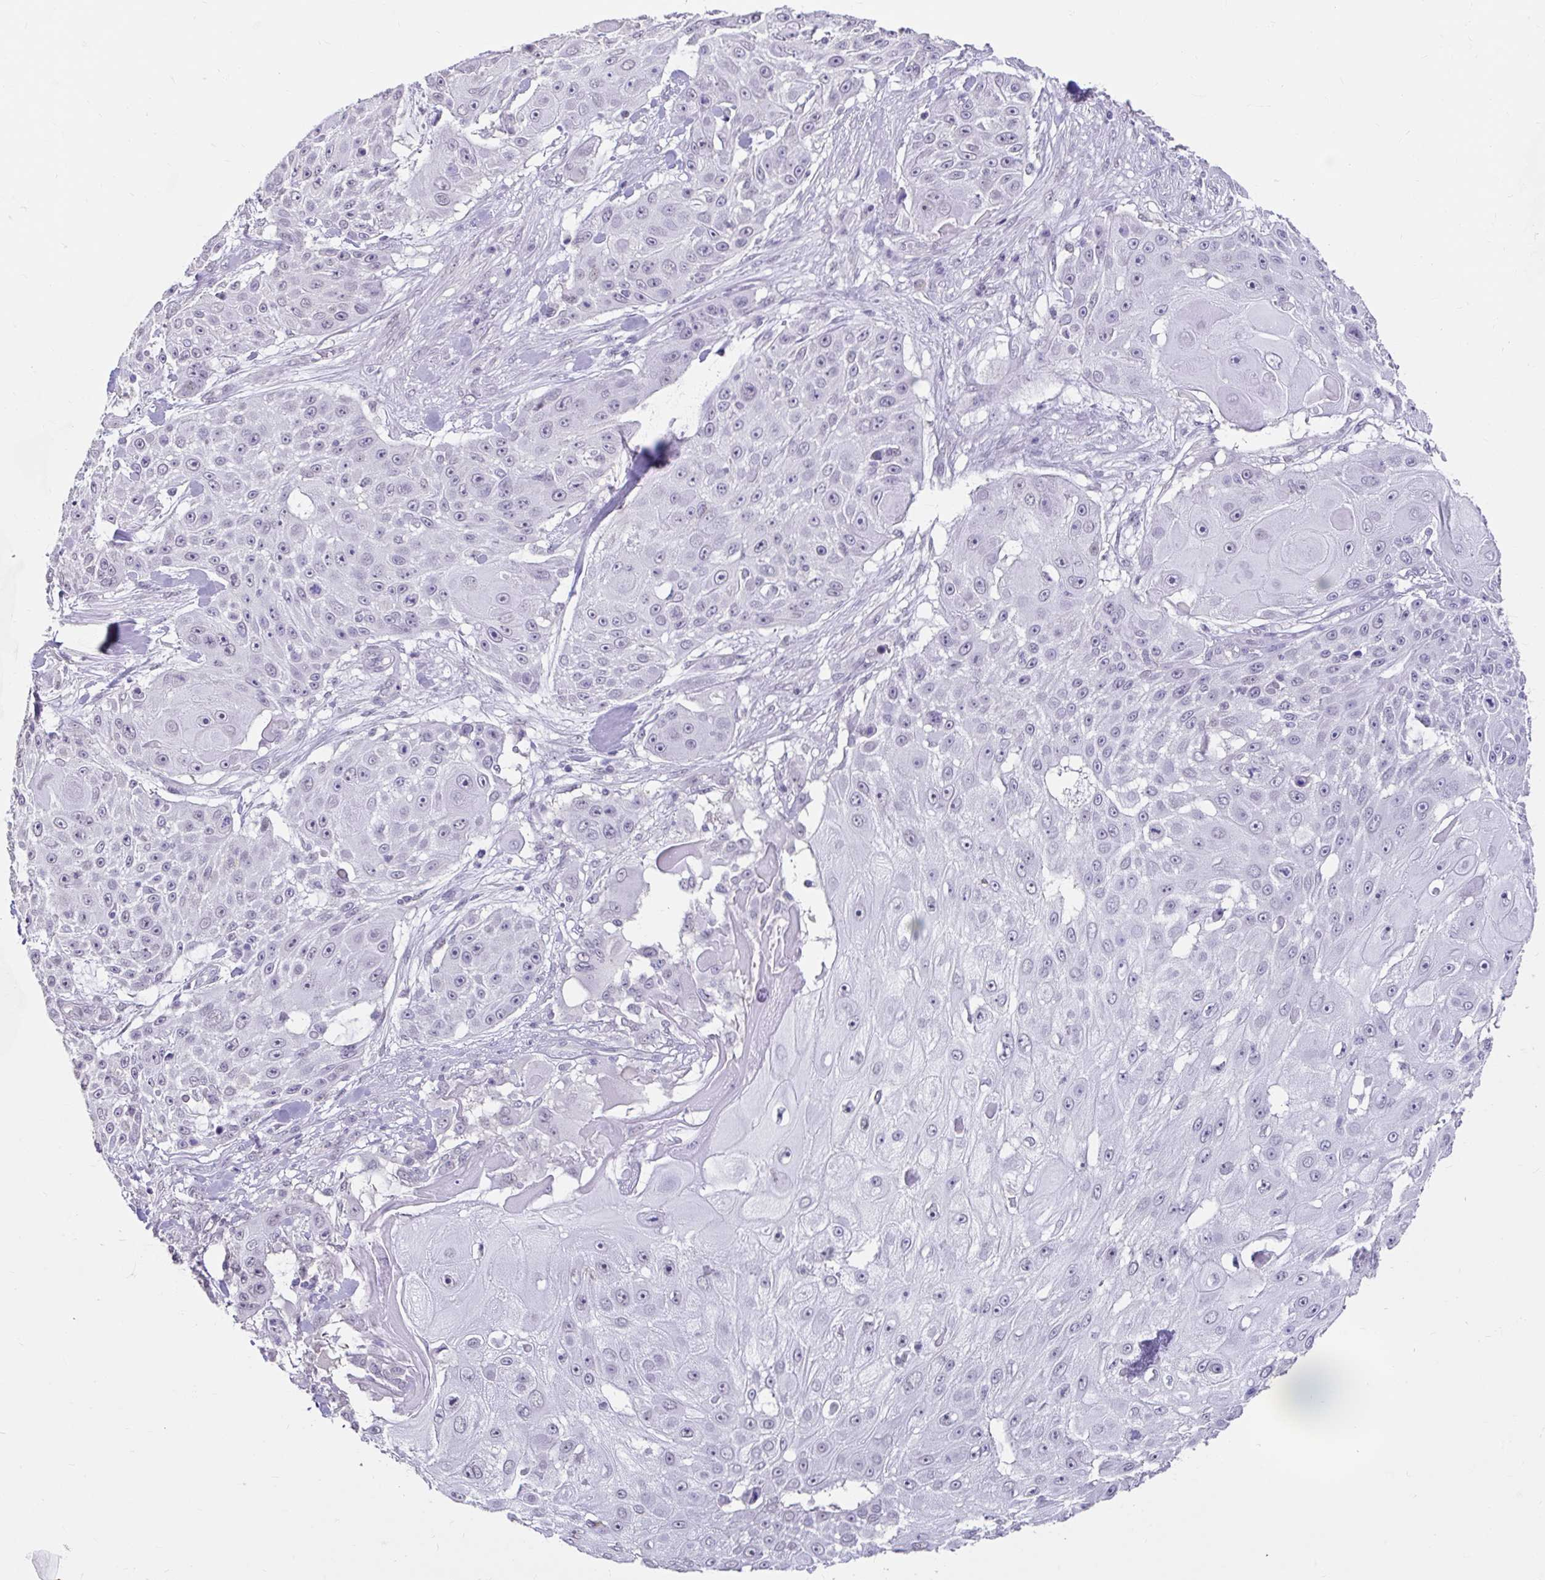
{"staining": {"intensity": "negative", "quantity": "none", "location": "none"}, "tissue": "skin cancer", "cell_type": "Tumor cells", "image_type": "cancer", "snomed": [{"axis": "morphology", "description": "Squamous cell carcinoma, NOS"}, {"axis": "topography", "description": "Skin"}], "caption": "Immunohistochemistry photomicrograph of skin cancer (squamous cell carcinoma) stained for a protein (brown), which displays no expression in tumor cells.", "gene": "DCAF17", "patient": {"sex": "female", "age": 86}}